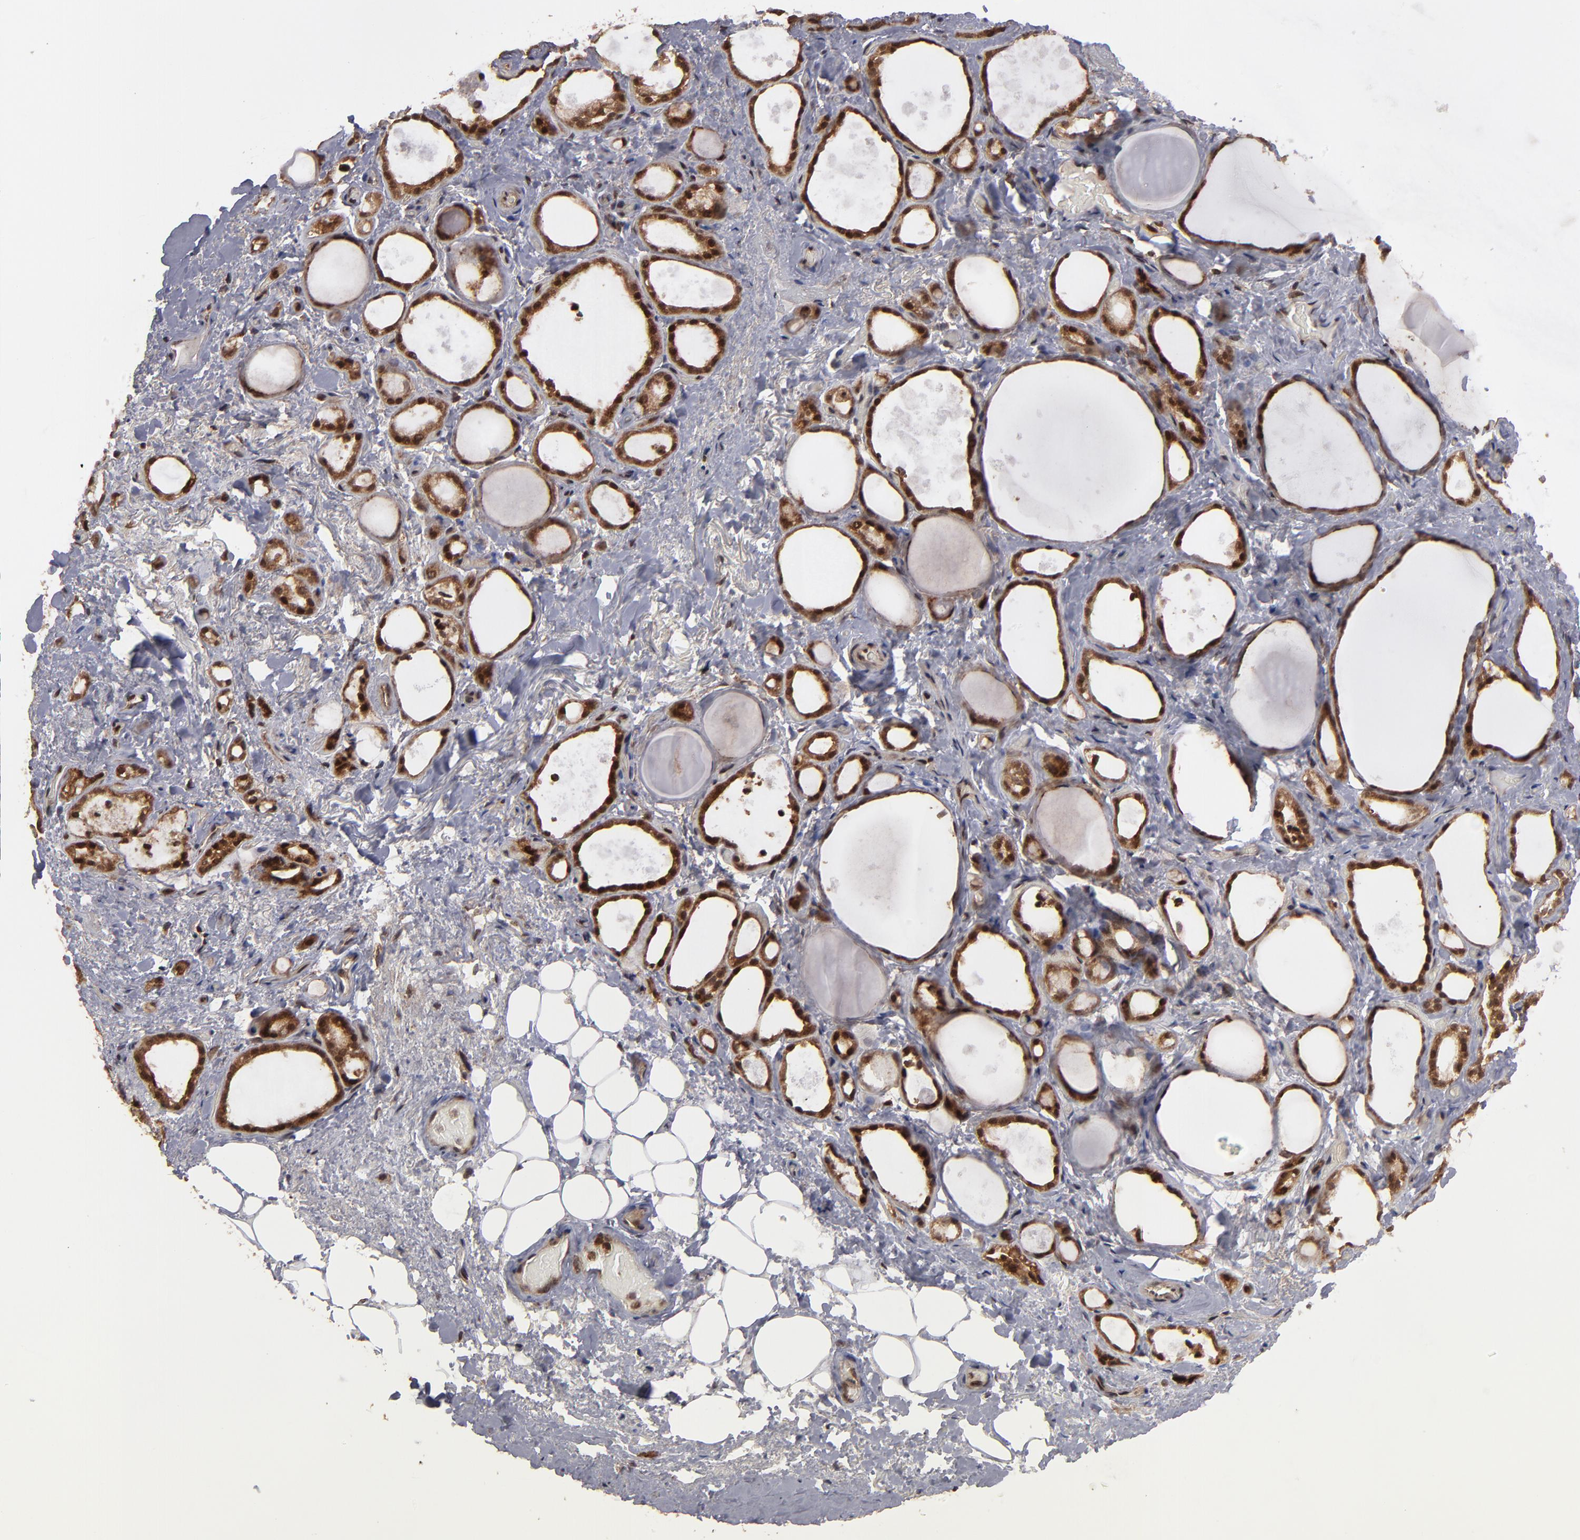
{"staining": {"intensity": "strong", "quantity": ">75%", "location": "cytoplasmic/membranous,nuclear"}, "tissue": "thyroid gland", "cell_type": "Glandular cells", "image_type": "normal", "snomed": [{"axis": "morphology", "description": "Normal tissue, NOS"}, {"axis": "topography", "description": "Thyroid gland"}], "caption": "A high-resolution image shows IHC staining of unremarkable thyroid gland, which reveals strong cytoplasmic/membranous,nuclear staining in approximately >75% of glandular cells. The staining is performed using DAB brown chromogen to label protein expression. The nuclei are counter-stained blue using hematoxylin.", "gene": "RGS6", "patient": {"sex": "female", "age": 75}}